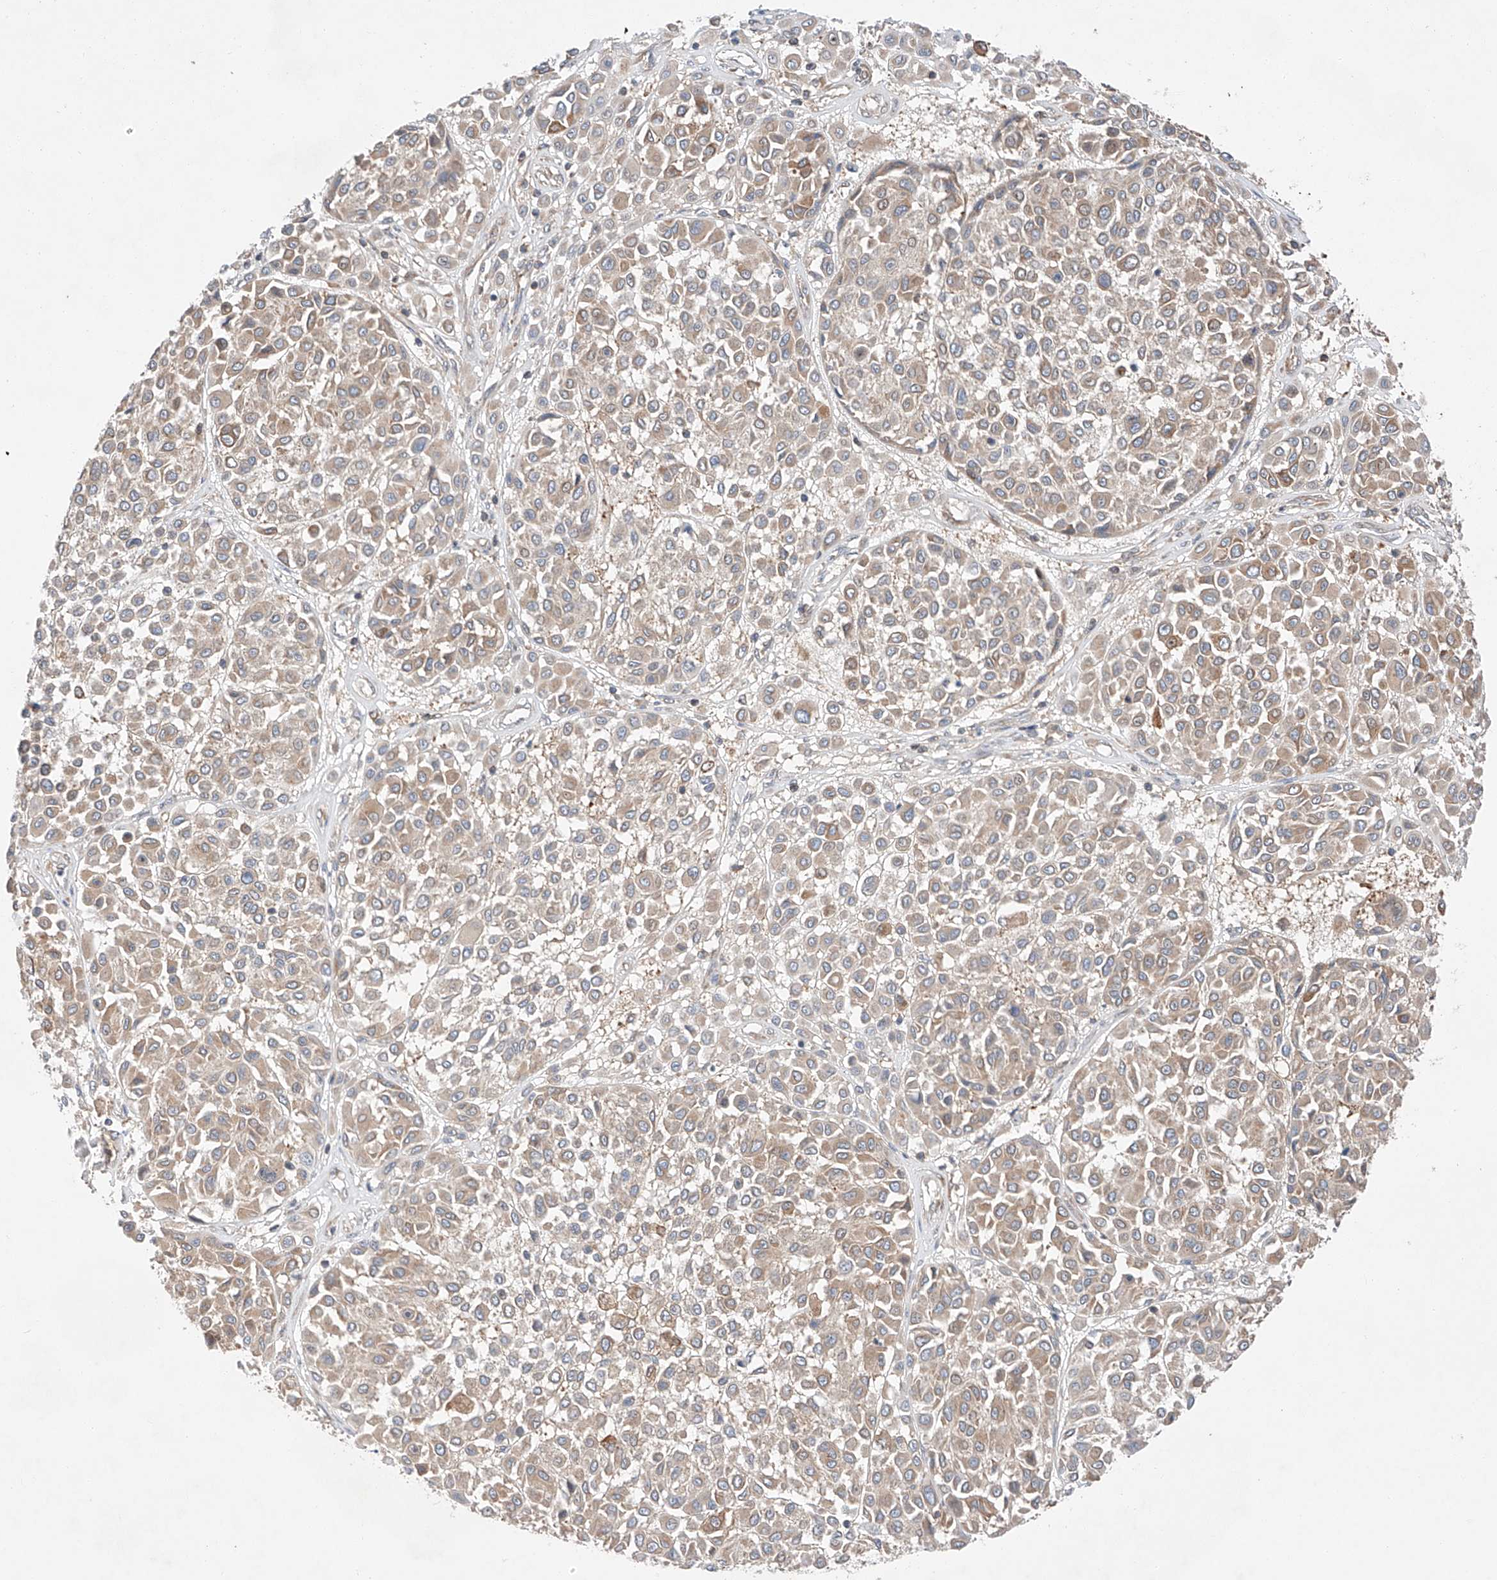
{"staining": {"intensity": "weak", "quantity": ">75%", "location": "cytoplasmic/membranous"}, "tissue": "melanoma", "cell_type": "Tumor cells", "image_type": "cancer", "snomed": [{"axis": "morphology", "description": "Malignant melanoma, Metastatic site"}, {"axis": "topography", "description": "Soft tissue"}], "caption": "Immunohistochemistry (IHC) (DAB) staining of melanoma reveals weak cytoplasmic/membranous protein staining in about >75% of tumor cells. Nuclei are stained in blue.", "gene": "RUSC1", "patient": {"sex": "male", "age": 41}}